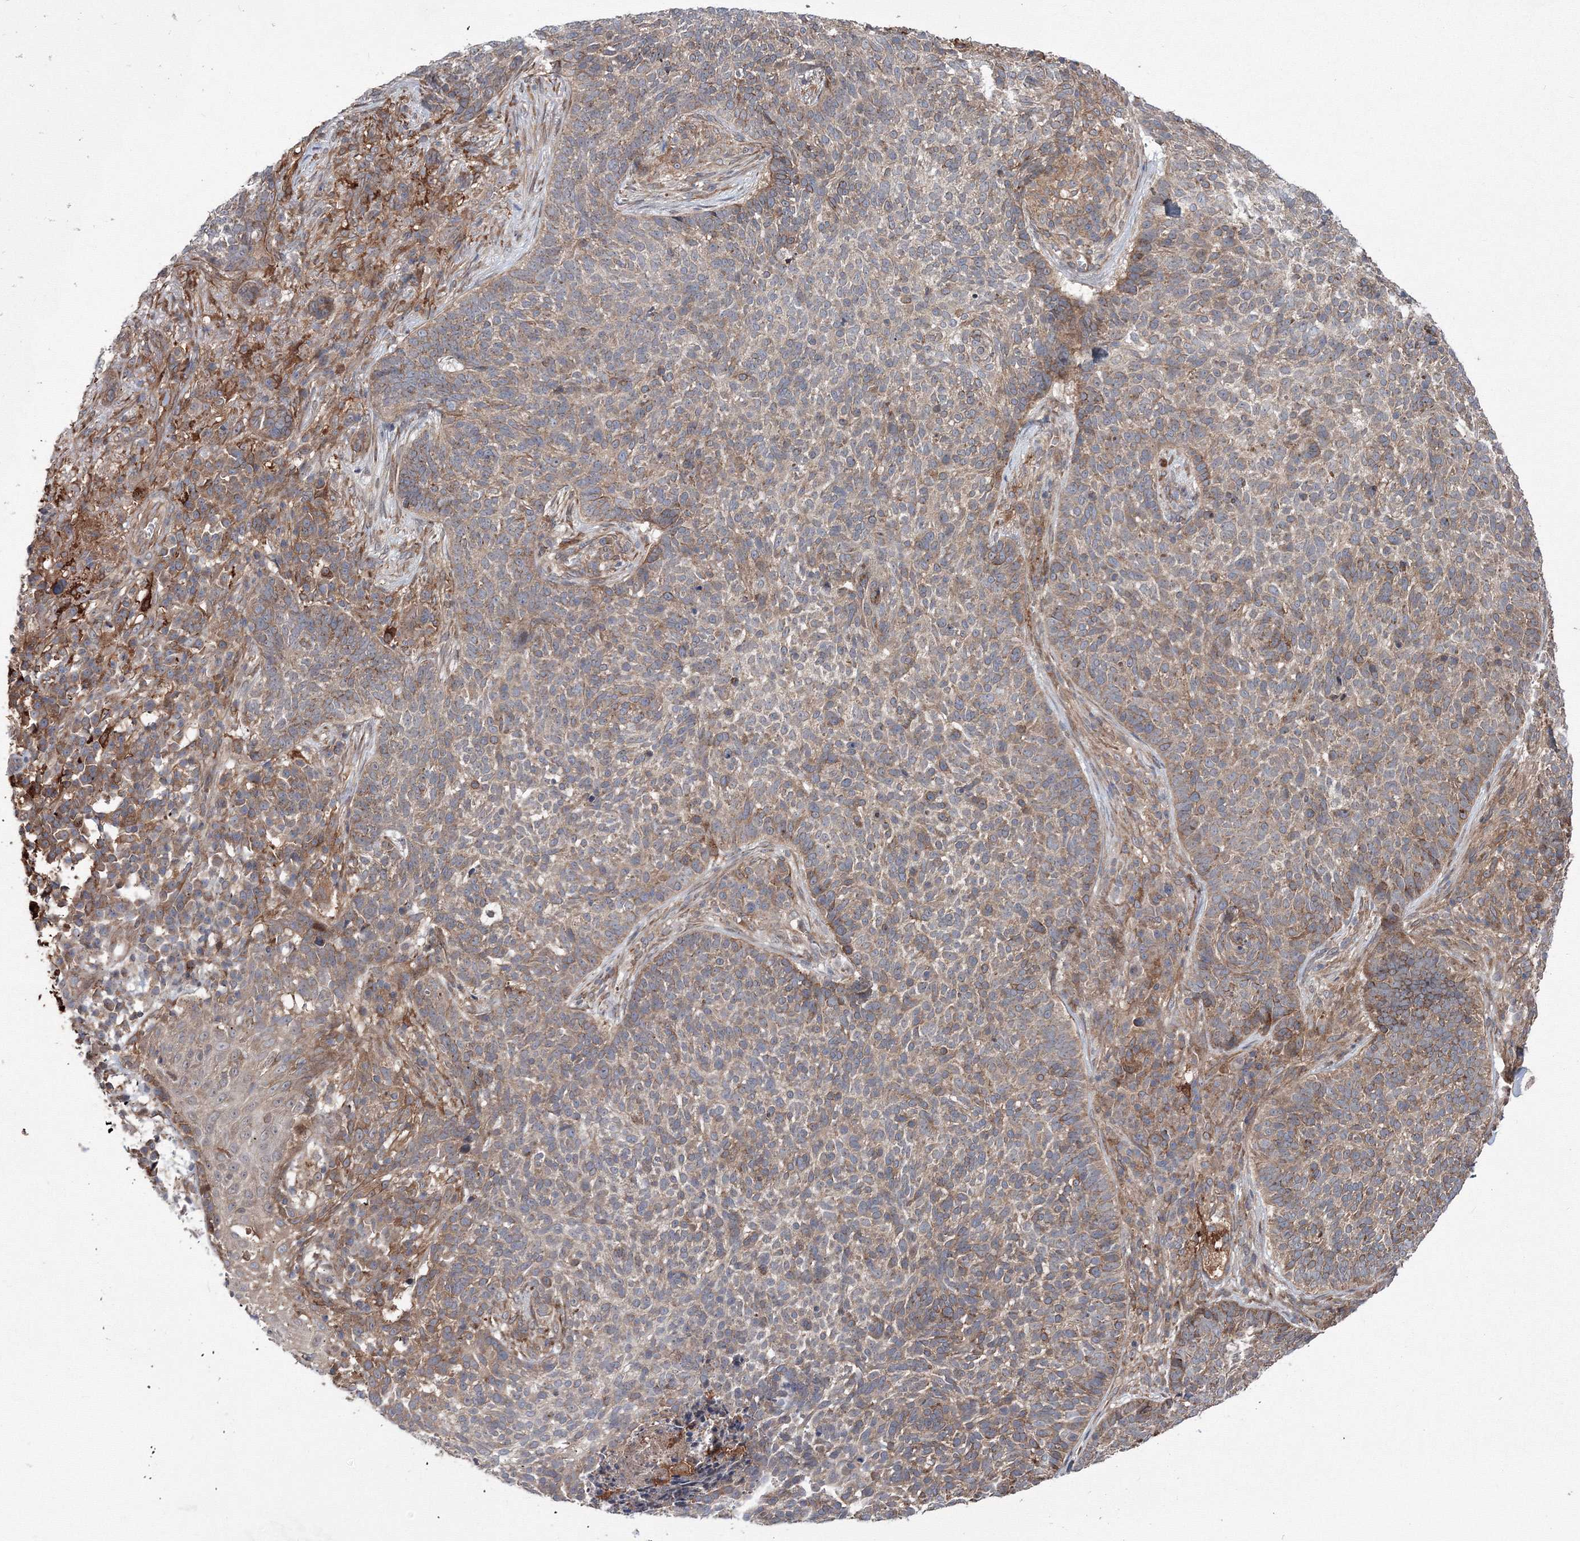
{"staining": {"intensity": "weak", "quantity": ">75%", "location": "cytoplasmic/membranous"}, "tissue": "skin cancer", "cell_type": "Tumor cells", "image_type": "cancer", "snomed": [{"axis": "morphology", "description": "Basal cell carcinoma"}, {"axis": "topography", "description": "Skin"}], "caption": "Tumor cells demonstrate low levels of weak cytoplasmic/membranous expression in about >75% of cells in skin cancer (basal cell carcinoma).", "gene": "RANBP3L", "patient": {"sex": "male", "age": 85}}